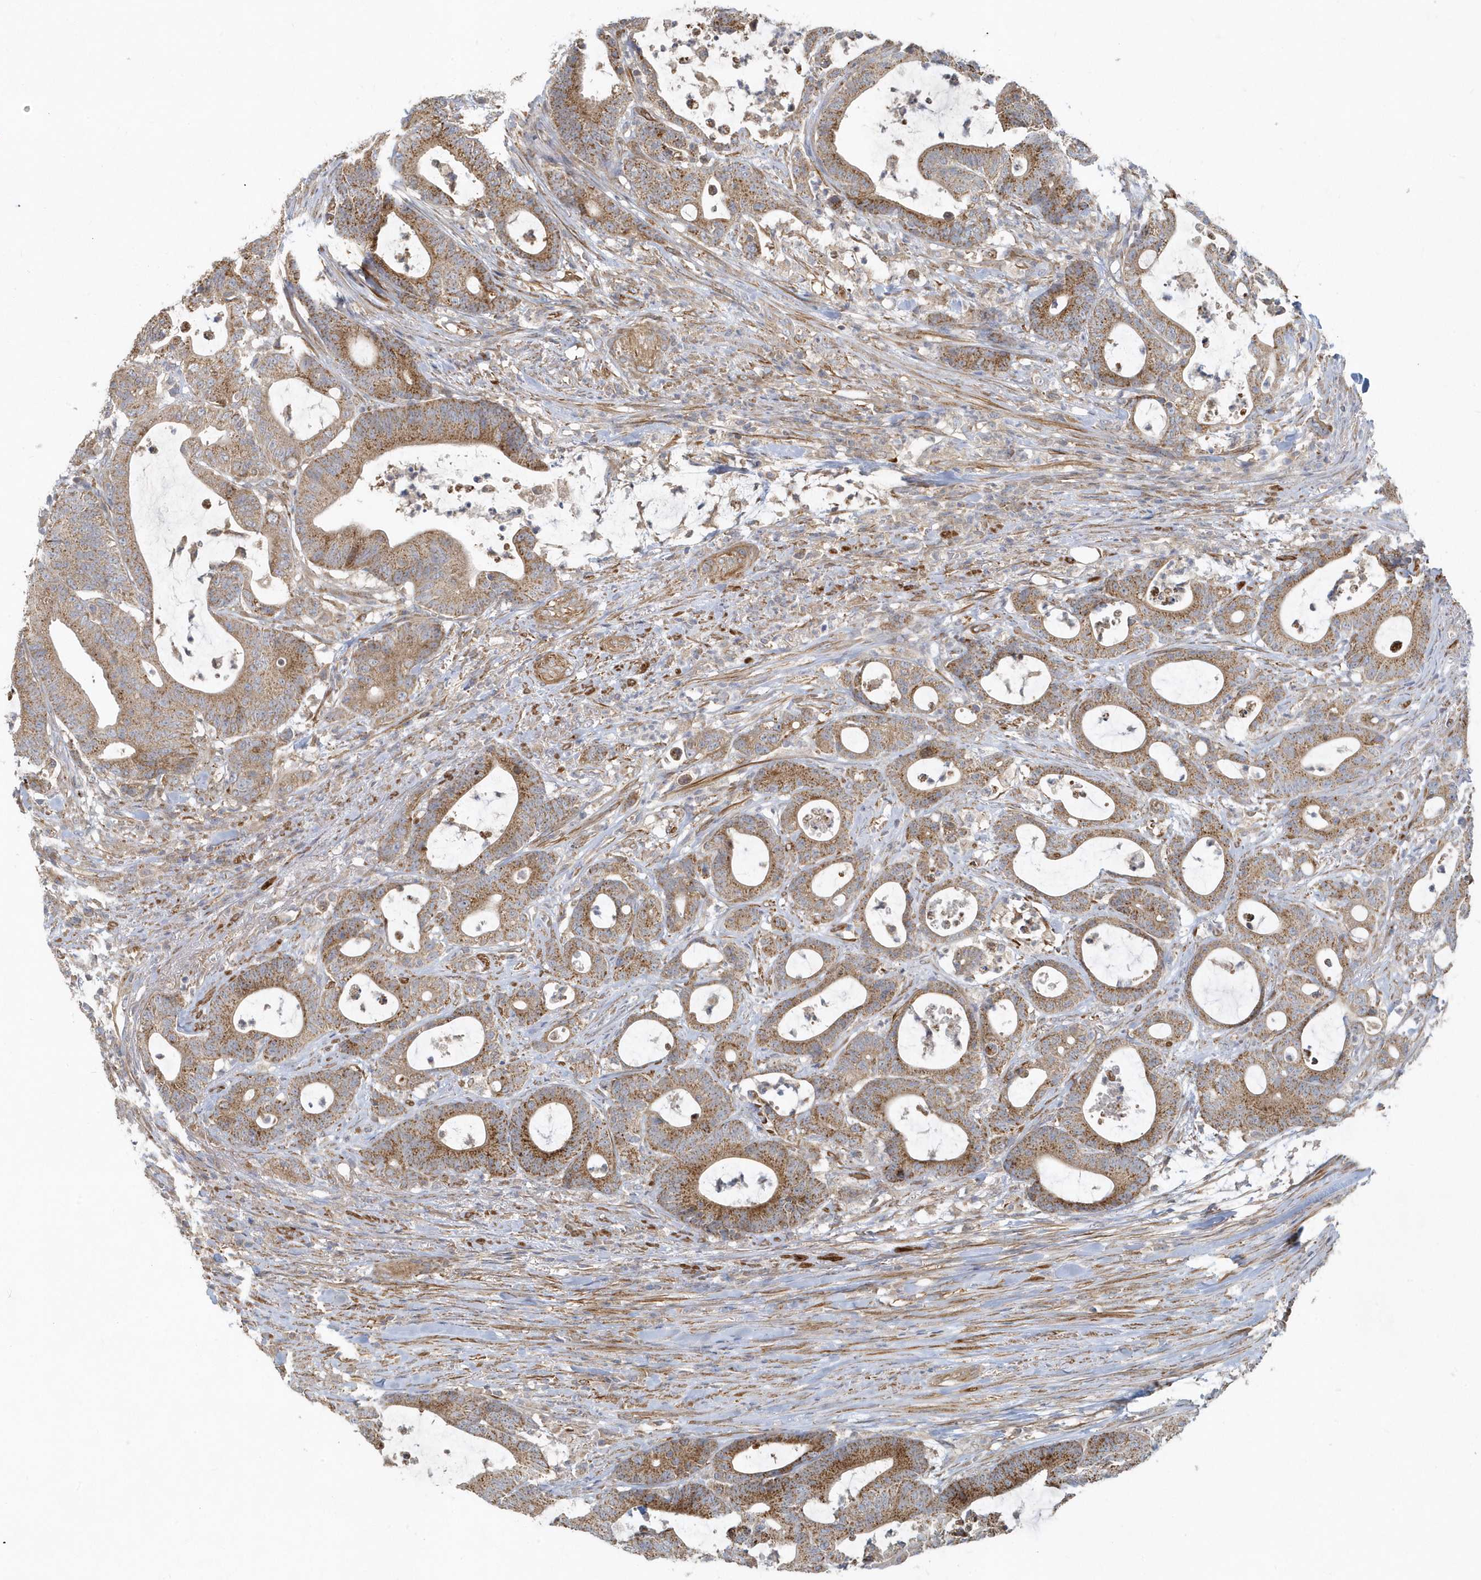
{"staining": {"intensity": "moderate", "quantity": ">75%", "location": "cytoplasmic/membranous"}, "tissue": "colorectal cancer", "cell_type": "Tumor cells", "image_type": "cancer", "snomed": [{"axis": "morphology", "description": "Adenocarcinoma, NOS"}, {"axis": "topography", "description": "Colon"}], "caption": "Colorectal adenocarcinoma stained with a brown dye displays moderate cytoplasmic/membranous positive expression in approximately >75% of tumor cells.", "gene": "LEXM", "patient": {"sex": "female", "age": 84}}